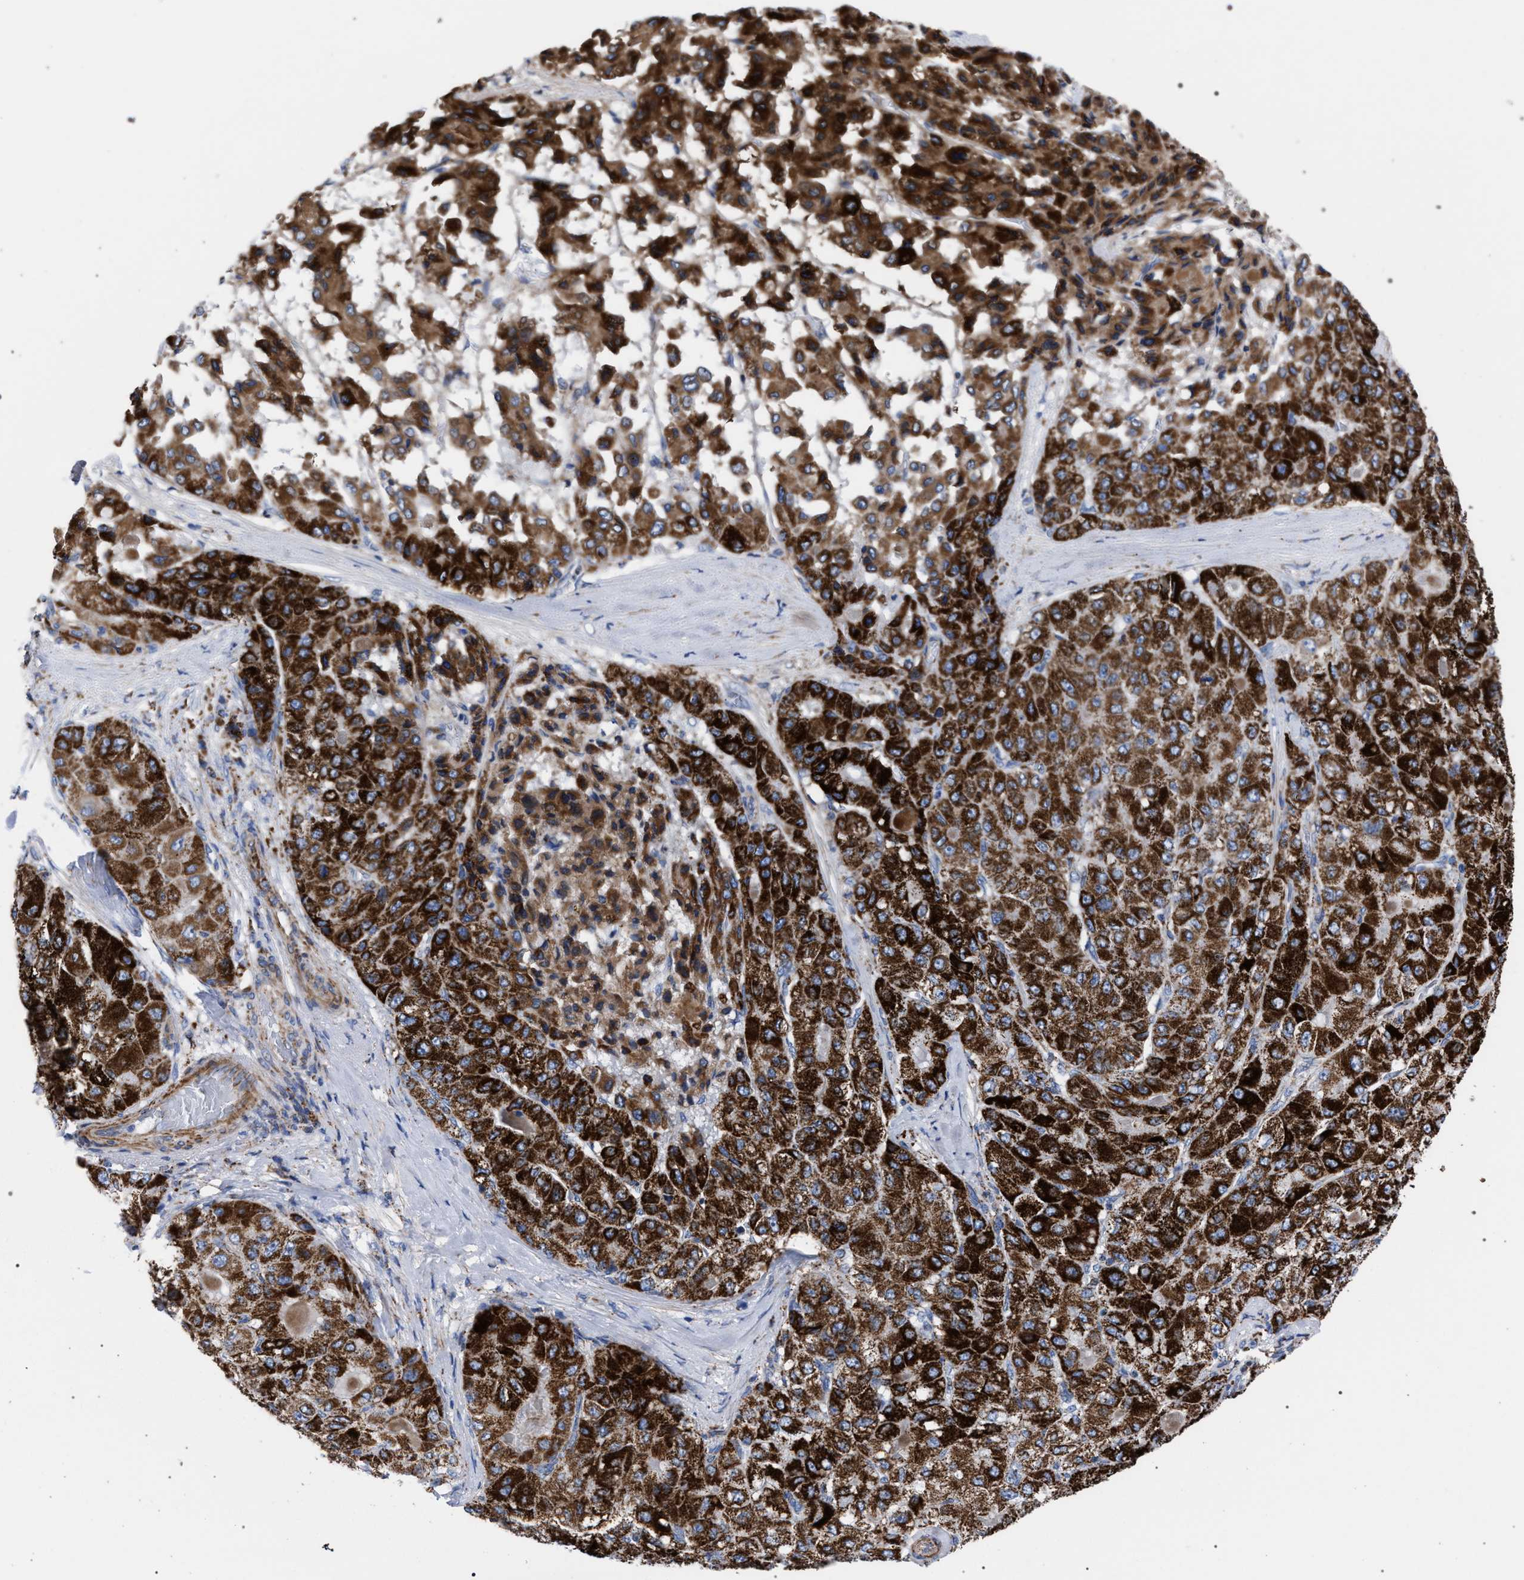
{"staining": {"intensity": "strong", "quantity": ">75%", "location": "cytoplasmic/membranous"}, "tissue": "liver cancer", "cell_type": "Tumor cells", "image_type": "cancer", "snomed": [{"axis": "morphology", "description": "Carcinoma, Hepatocellular, NOS"}, {"axis": "topography", "description": "Liver"}], "caption": "High-power microscopy captured an immunohistochemistry (IHC) photomicrograph of liver cancer (hepatocellular carcinoma), revealing strong cytoplasmic/membranous expression in approximately >75% of tumor cells.", "gene": "ACADS", "patient": {"sex": "male", "age": 80}}